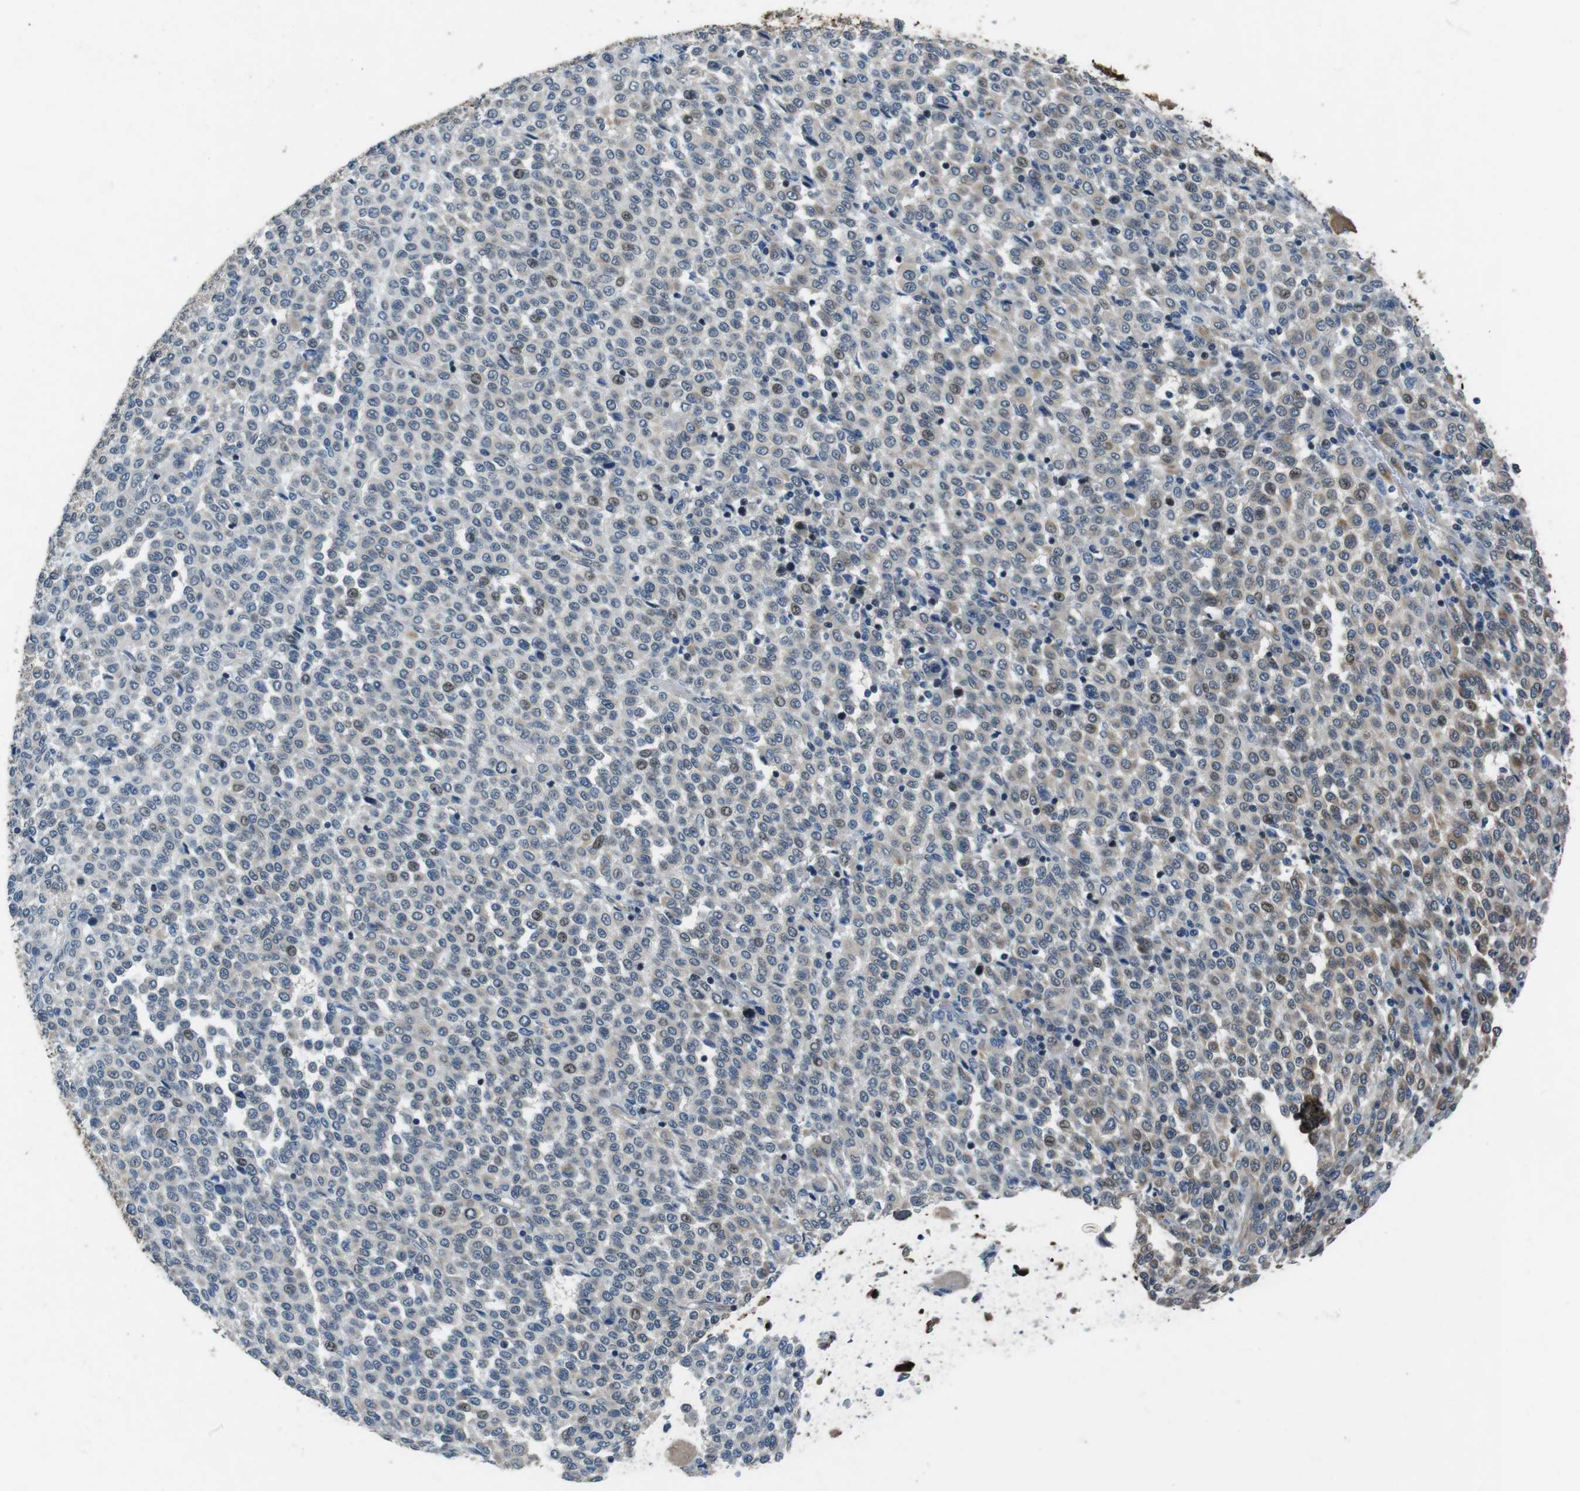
{"staining": {"intensity": "moderate", "quantity": "<25%", "location": "cytoplasmic/membranous"}, "tissue": "melanoma", "cell_type": "Tumor cells", "image_type": "cancer", "snomed": [{"axis": "morphology", "description": "Malignant melanoma, Metastatic site"}, {"axis": "topography", "description": "Pancreas"}], "caption": "Tumor cells reveal low levels of moderate cytoplasmic/membranous staining in about <25% of cells in human melanoma.", "gene": "LRRC49", "patient": {"sex": "female", "age": 30}}